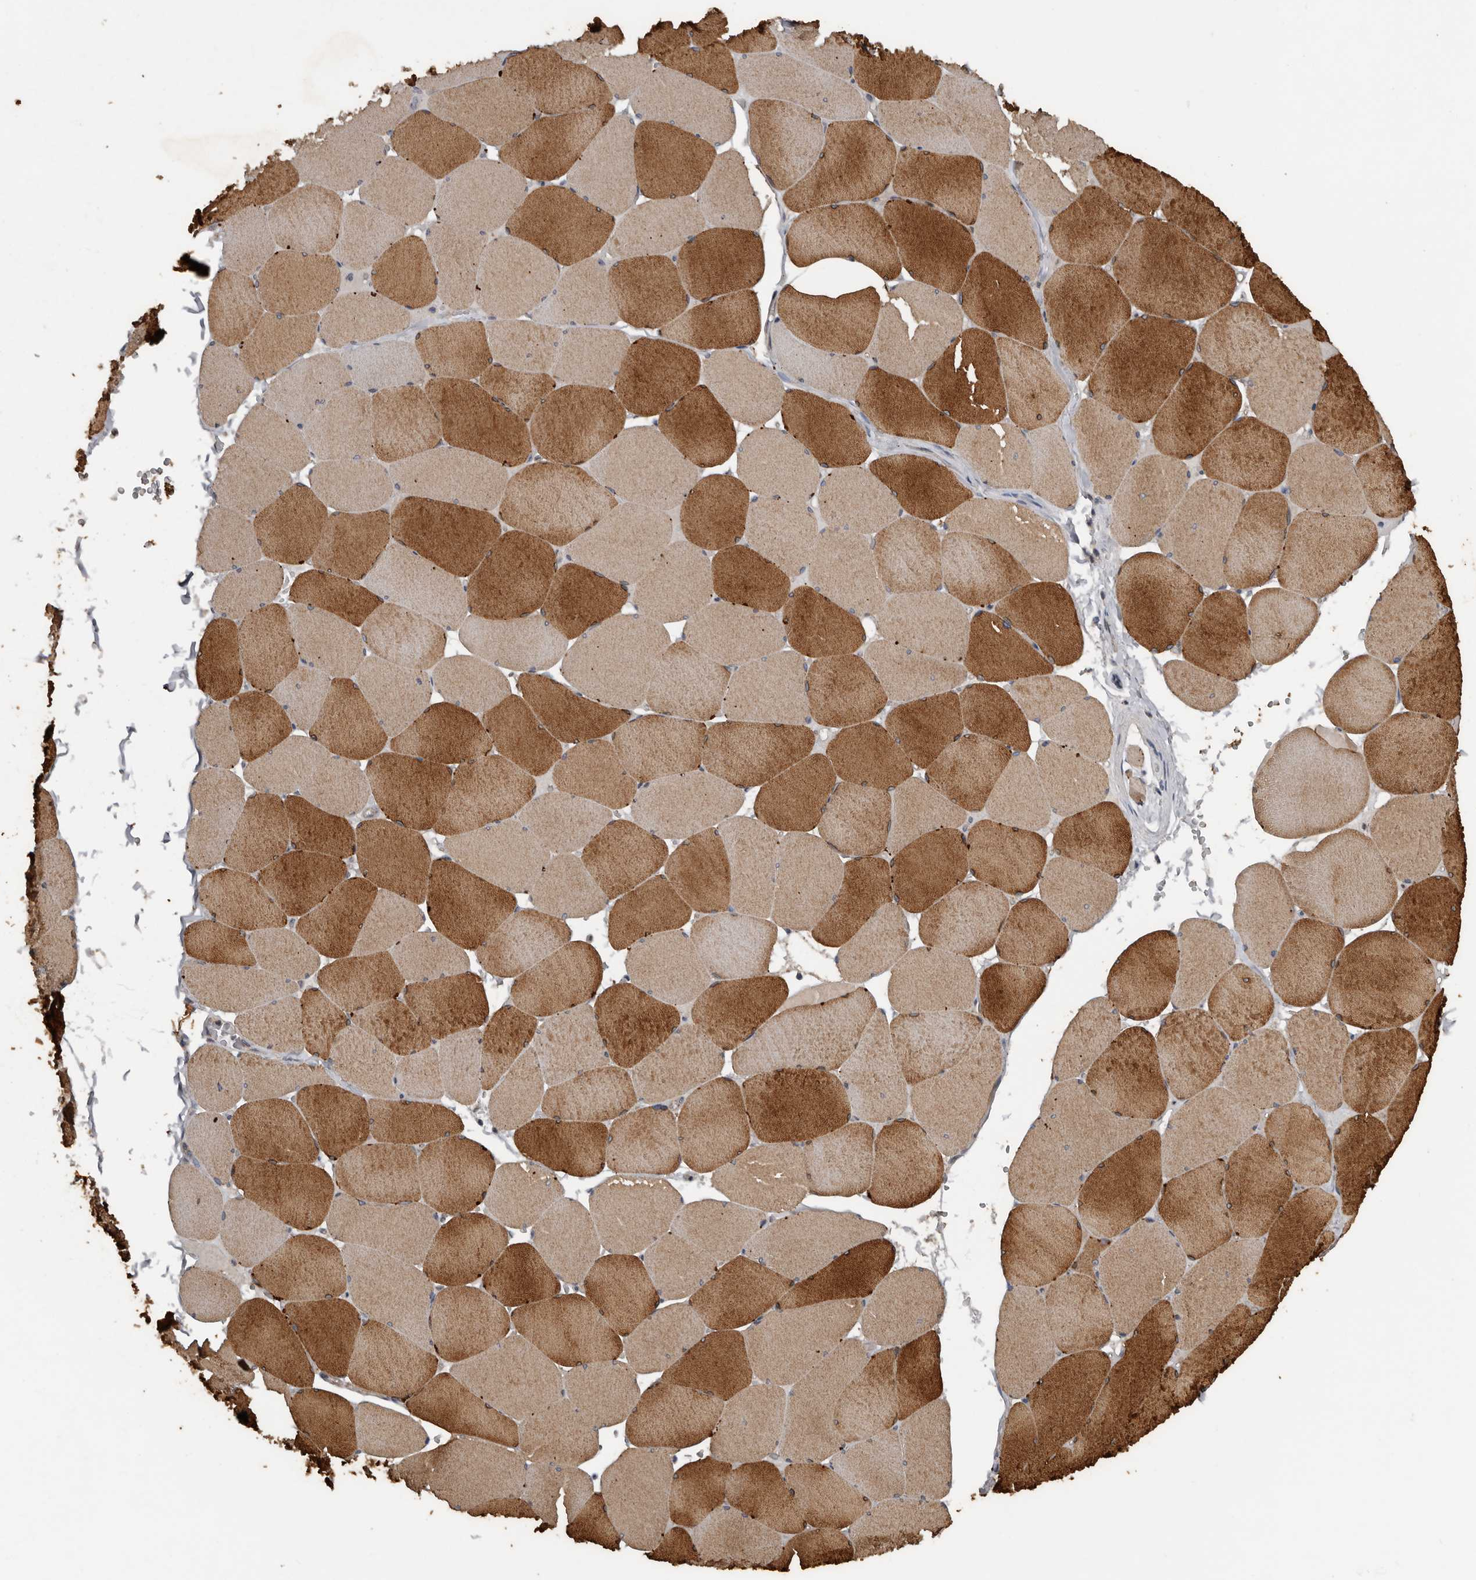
{"staining": {"intensity": "strong", "quantity": "25%-75%", "location": "cytoplasmic/membranous"}, "tissue": "skeletal muscle", "cell_type": "Myocytes", "image_type": "normal", "snomed": [{"axis": "morphology", "description": "Normal tissue, NOS"}, {"axis": "topography", "description": "Skeletal muscle"}, {"axis": "topography", "description": "Head-Neck"}], "caption": "A high amount of strong cytoplasmic/membranous staining is identified in approximately 25%-75% of myocytes in benign skeletal muscle.", "gene": "HYAL4", "patient": {"sex": "male", "age": 66}}